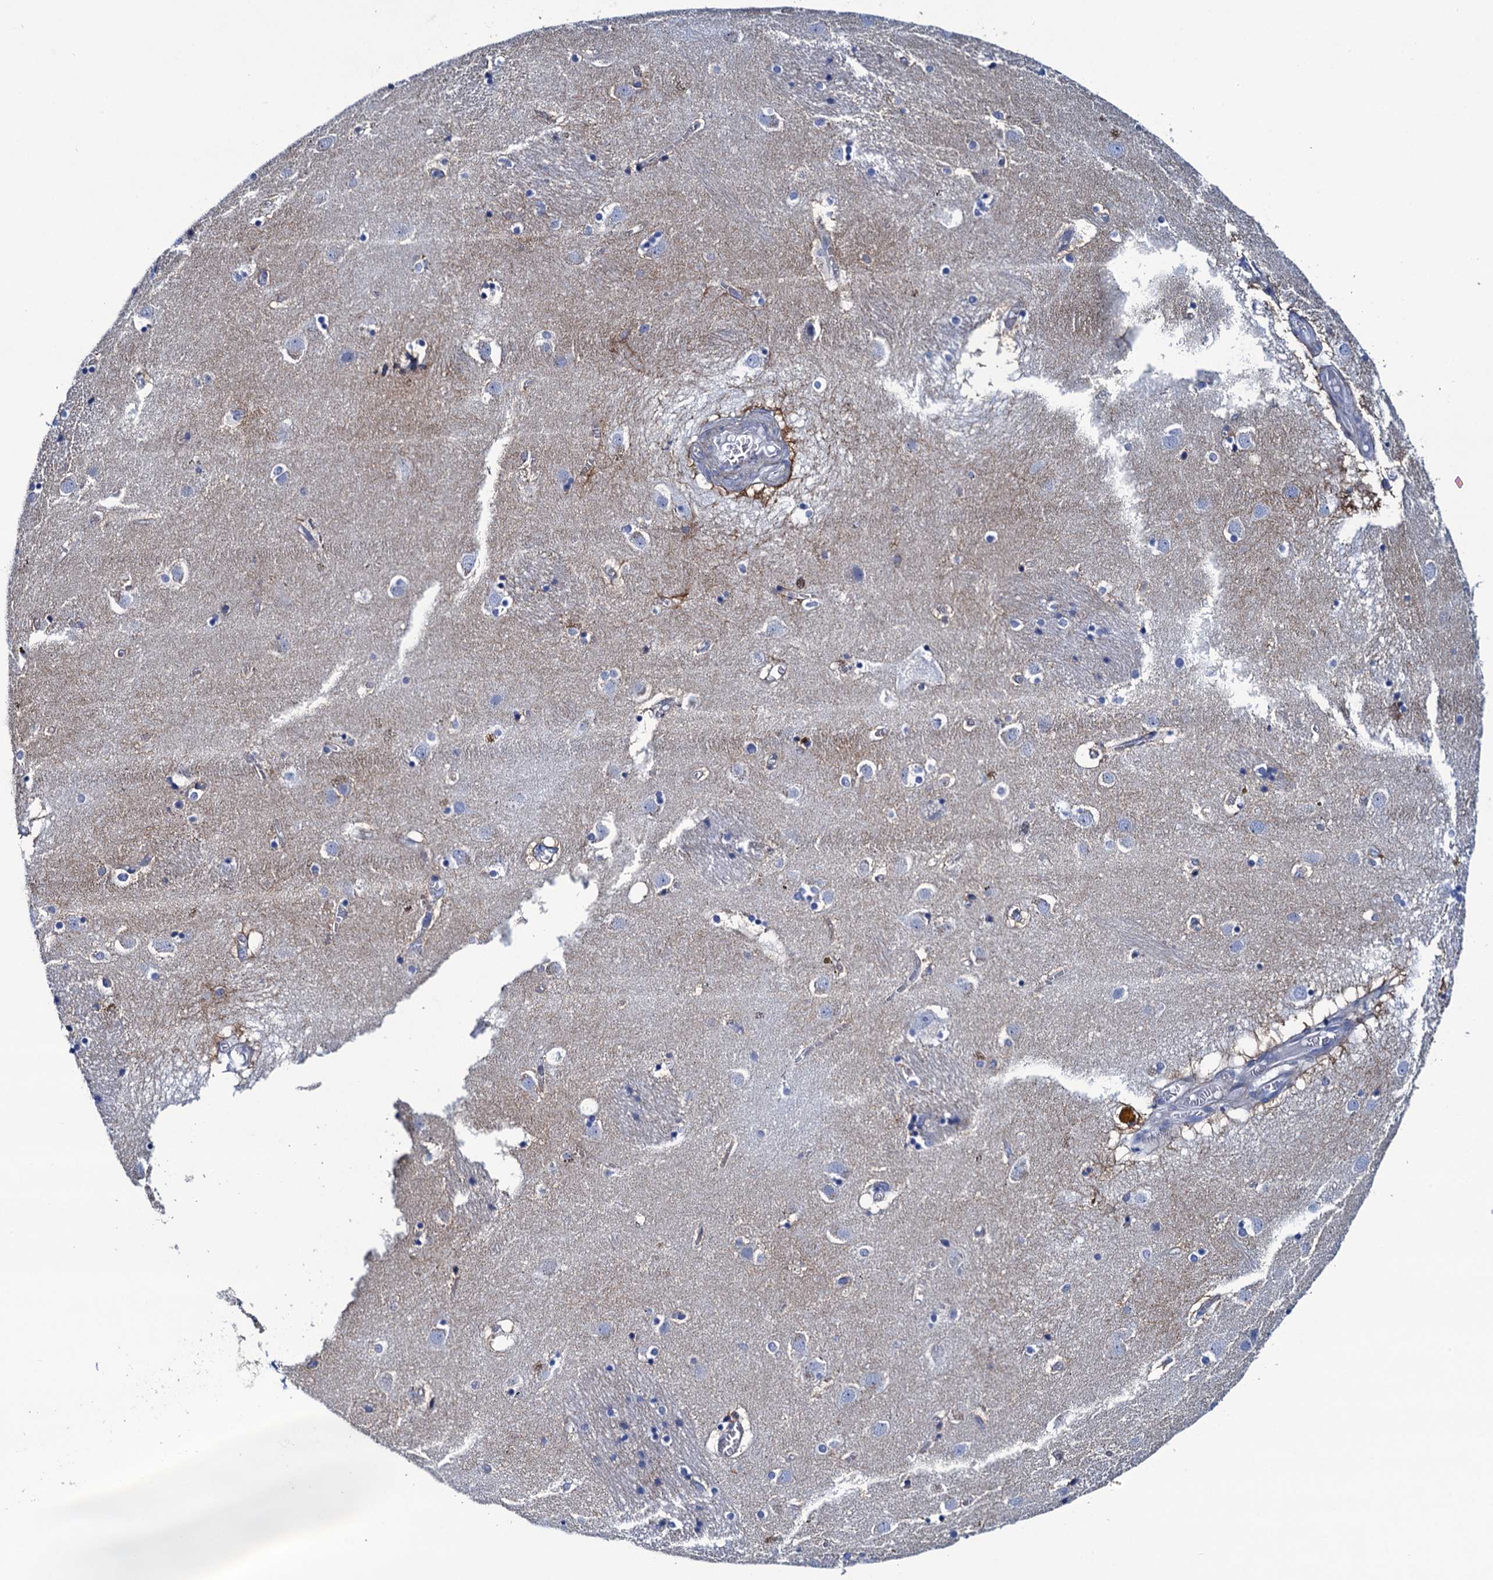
{"staining": {"intensity": "negative", "quantity": "none", "location": "none"}, "tissue": "caudate", "cell_type": "Glial cells", "image_type": "normal", "snomed": [{"axis": "morphology", "description": "Normal tissue, NOS"}, {"axis": "topography", "description": "Lateral ventricle wall"}], "caption": "High magnification brightfield microscopy of unremarkable caudate stained with DAB (3,3'-diaminobenzidine) (brown) and counterstained with hematoxylin (blue): glial cells show no significant expression. Brightfield microscopy of immunohistochemistry stained with DAB (brown) and hematoxylin (blue), captured at high magnification.", "gene": "RHCG", "patient": {"sex": "male", "age": 70}}